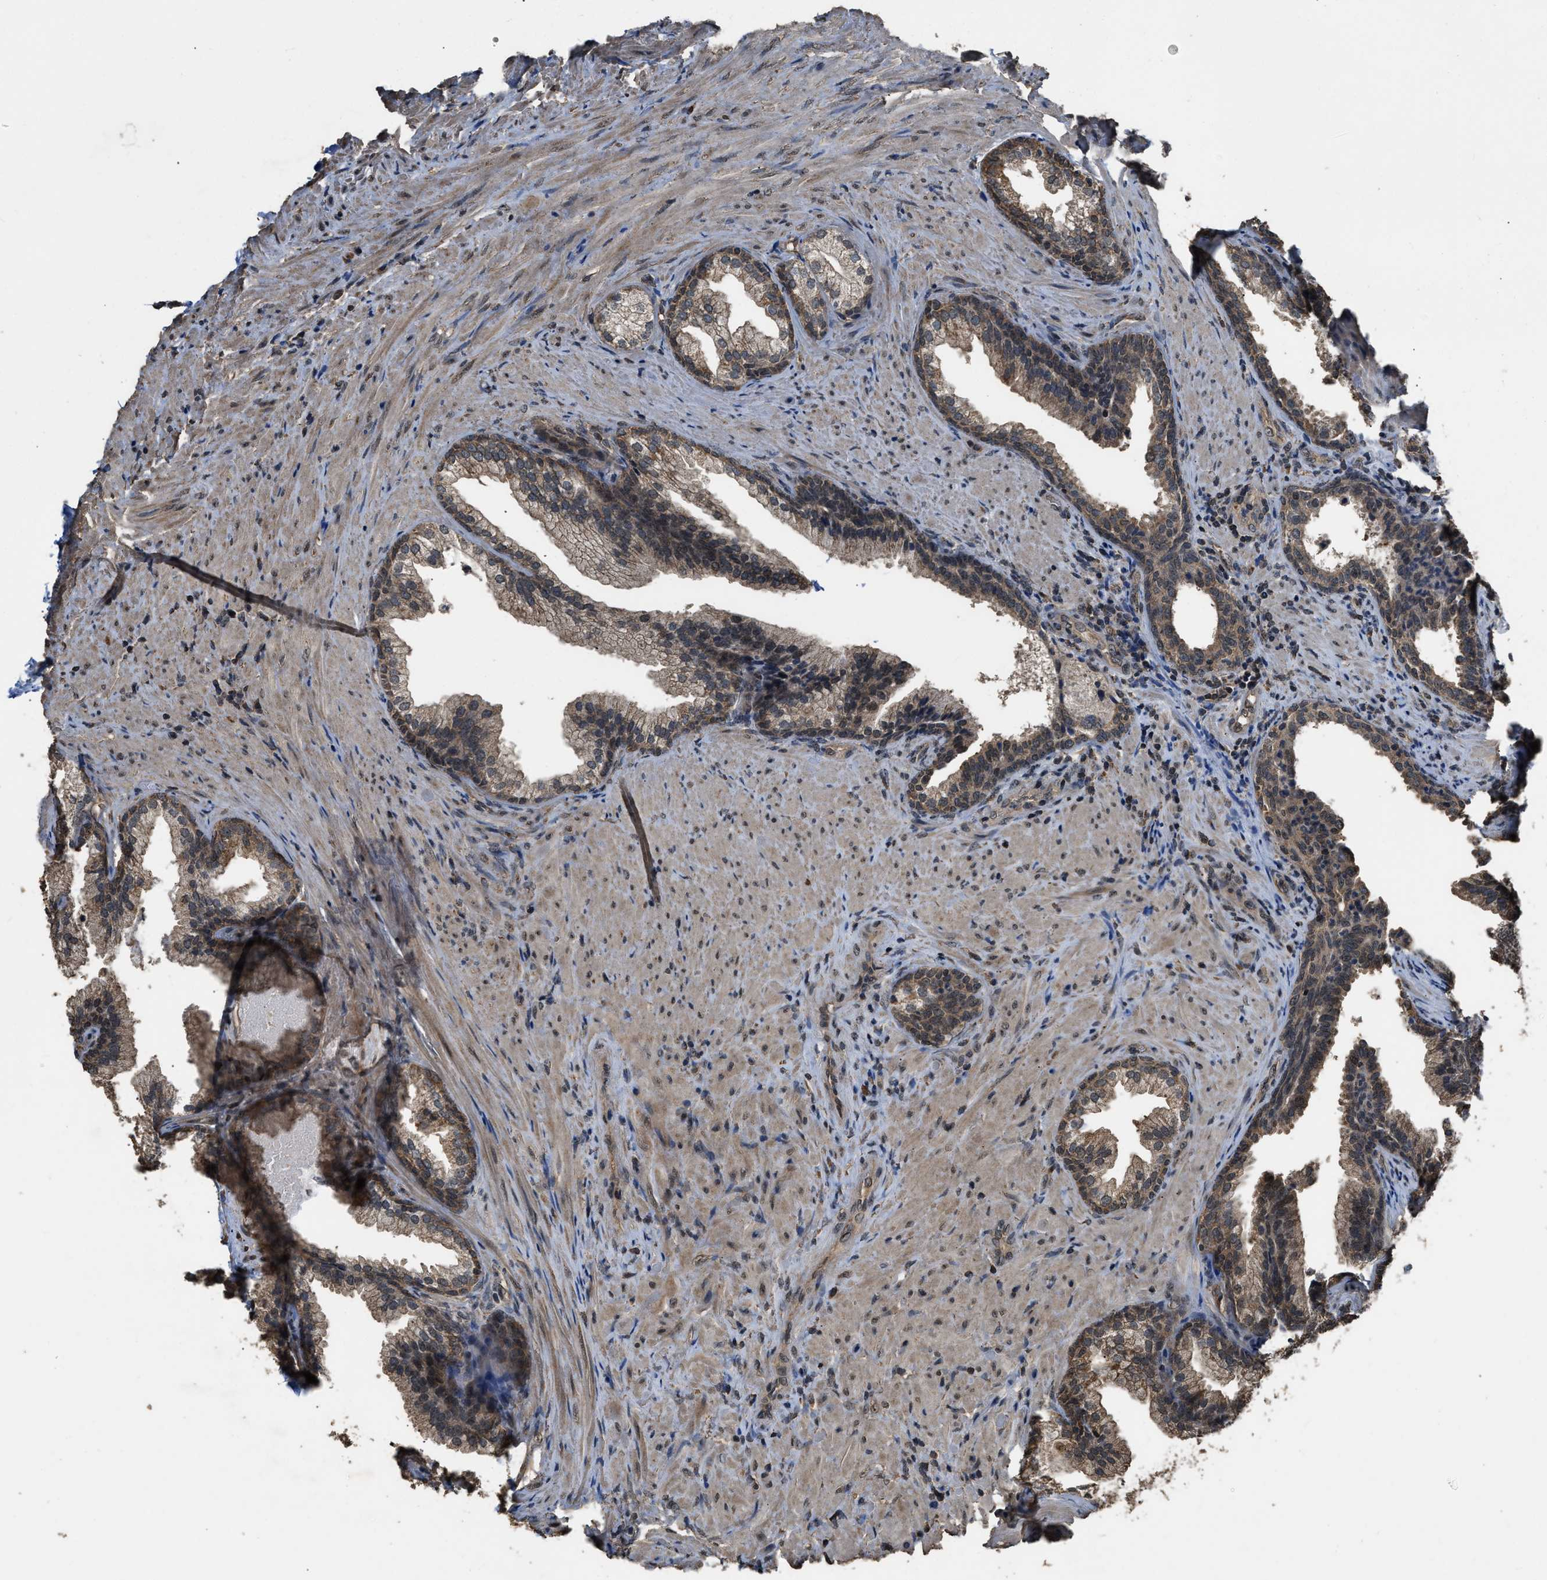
{"staining": {"intensity": "moderate", "quantity": ">75%", "location": "cytoplasmic/membranous"}, "tissue": "prostate", "cell_type": "Glandular cells", "image_type": "normal", "snomed": [{"axis": "morphology", "description": "Normal tissue, NOS"}, {"axis": "topography", "description": "Prostate"}], "caption": "This photomicrograph exhibits normal prostate stained with immunohistochemistry to label a protein in brown. The cytoplasmic/membranous of glandular cells show moderate positivity for the protein. Nuclei are counter-stained blue.", "gene": "DENND6B", "patient": {"sex": "male", "age": 76}}